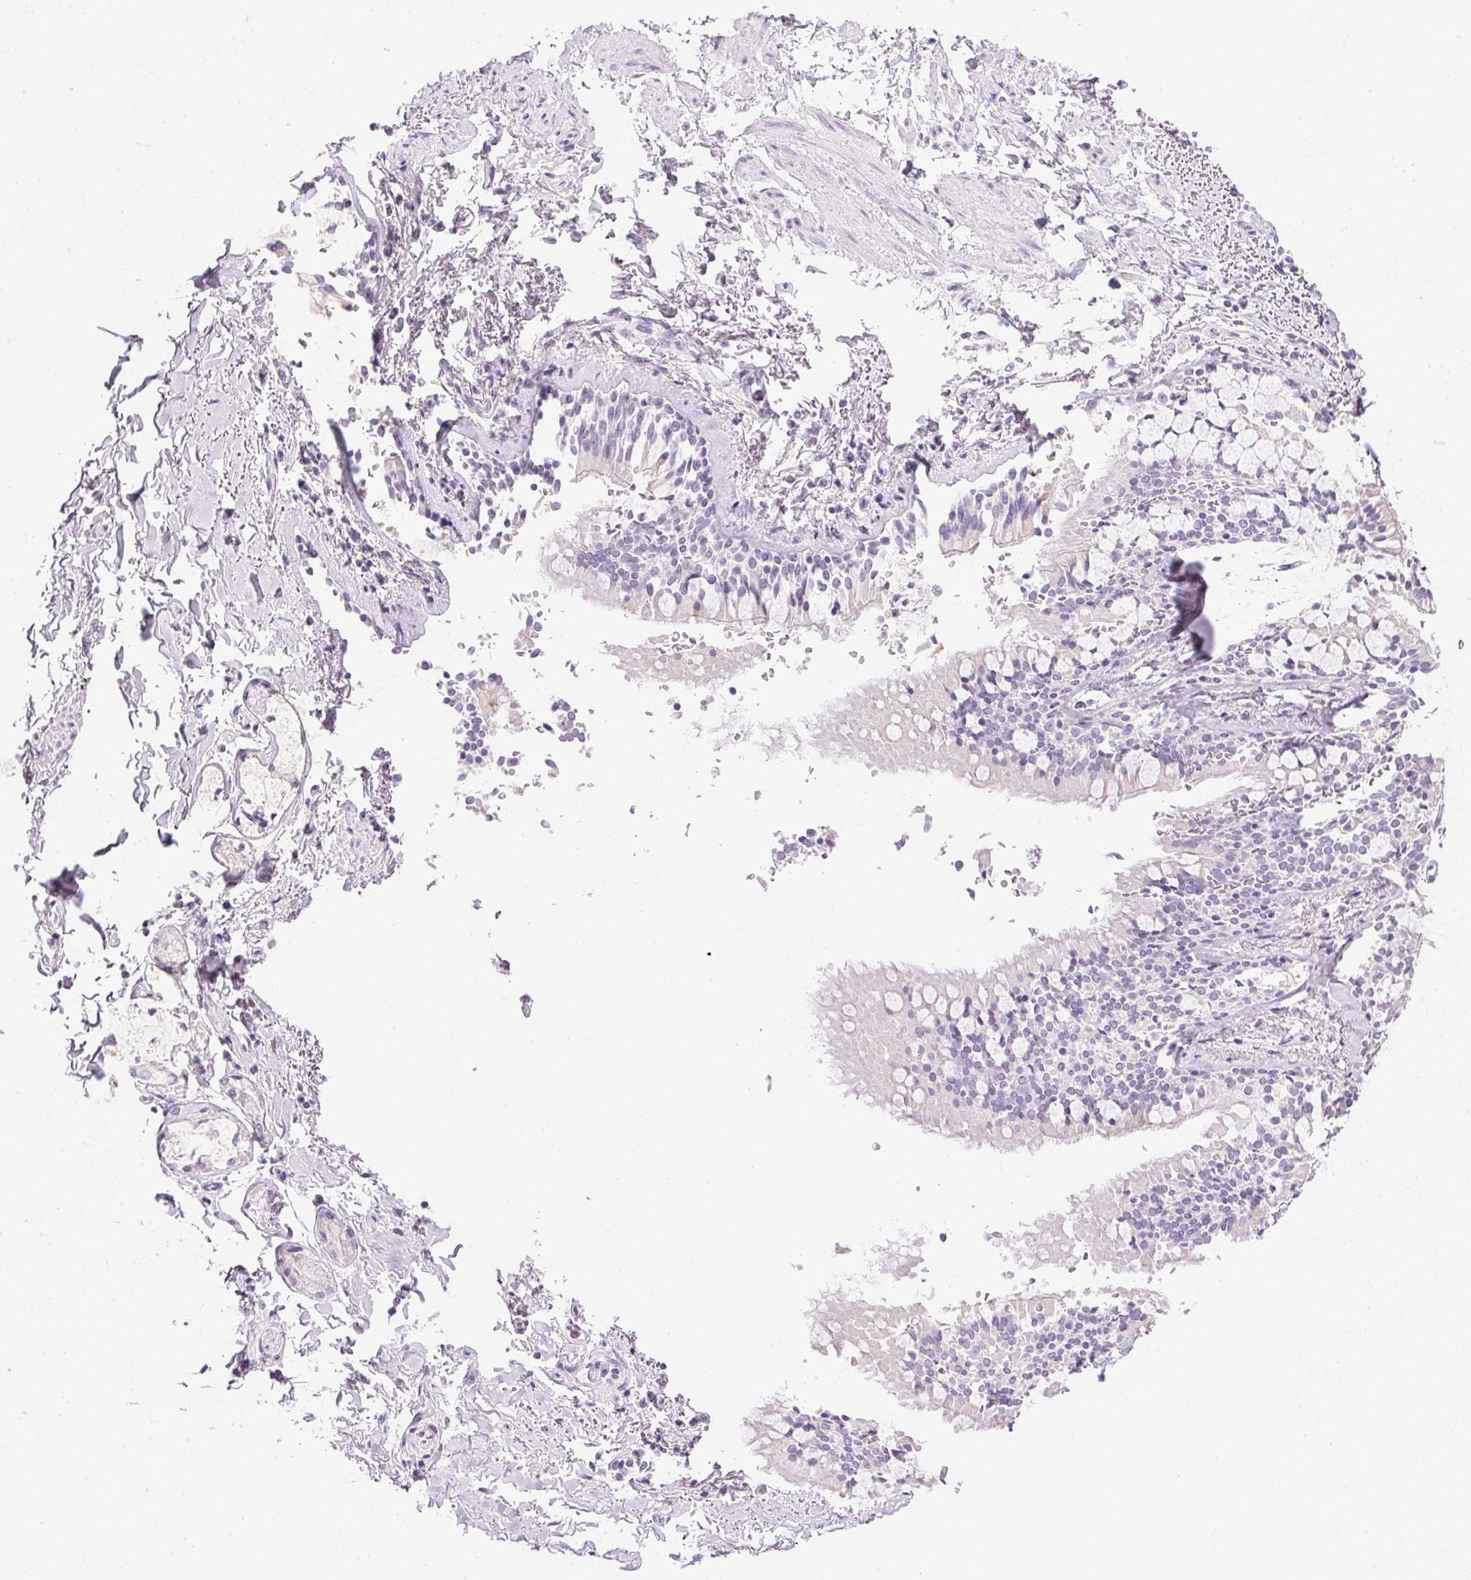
{"staining": {"intensity": "negative", "quantity": "none", "location": "none"}, "tissue": "adipose tissue", "cell_type": "Adipocytes", "image_type": "normal", "snomed": [{"axis": "morphology", "description": "Normal tissue, NOS"}, {"axis": "topography", "description": "Cartilage tissue"}, {"axis": "topography", "description": "Bronchus"}, {"axis": "topography", "description": "Peripheral nerve tissue"}], "caption": "IHC histopathology image of normal adipose tissue: adipose tissue stained with DAB exhibits no significant protein staining in adipocytes. The staining was performed using DAB (3,3'-diaminobenzidine) to visualize the protein expression in brown, while the nuclei were stained in blue with hematoxylin (Magnification: 20x).", "gene": "ATP6V1G3", "patient": {"sex": "male", "age": 67}}